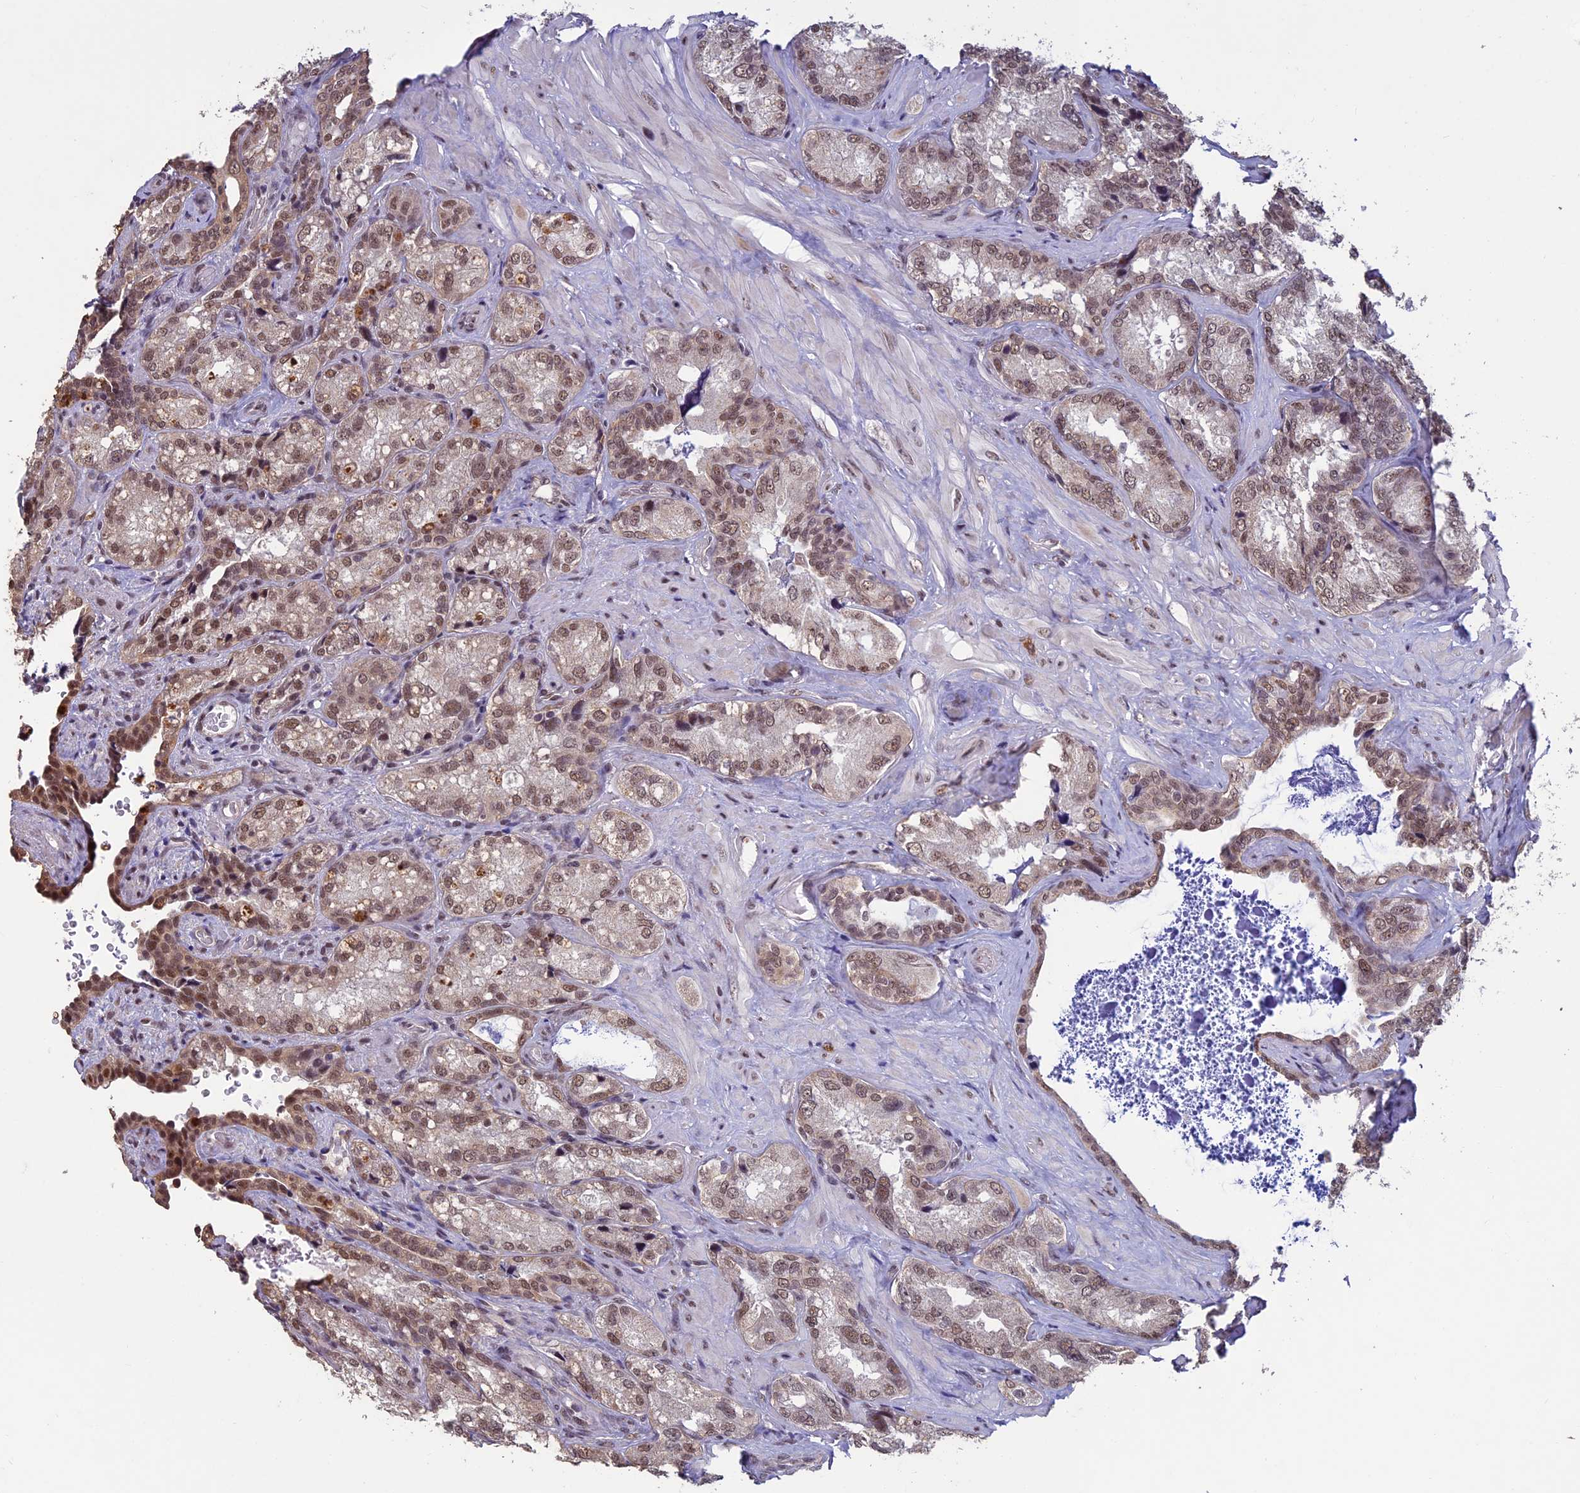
{"staining": {"intensity": "moderate", "quantity": ">75%", "location": "nuclear"}, "tissue": "seminal vesicle", "cell_type": "Glandular cells", "image_type": "normal", "snomed": [{"axis": "morphology", "description": "Normal tissue, NOS"}, {"axis": "topography", "description": "Seminal veicle"}, {"axis": "topography", "description": "Peripheral nerve tissue"}], "caption": "Glandular cells reveal moderate nuclear staining in about >75% of cells in normal seminal vesicle. (DAB IHC with brightfield microscopy, high magnification).", "gene": "RNF40", "patient": {"sex": "male", "age": 67}}